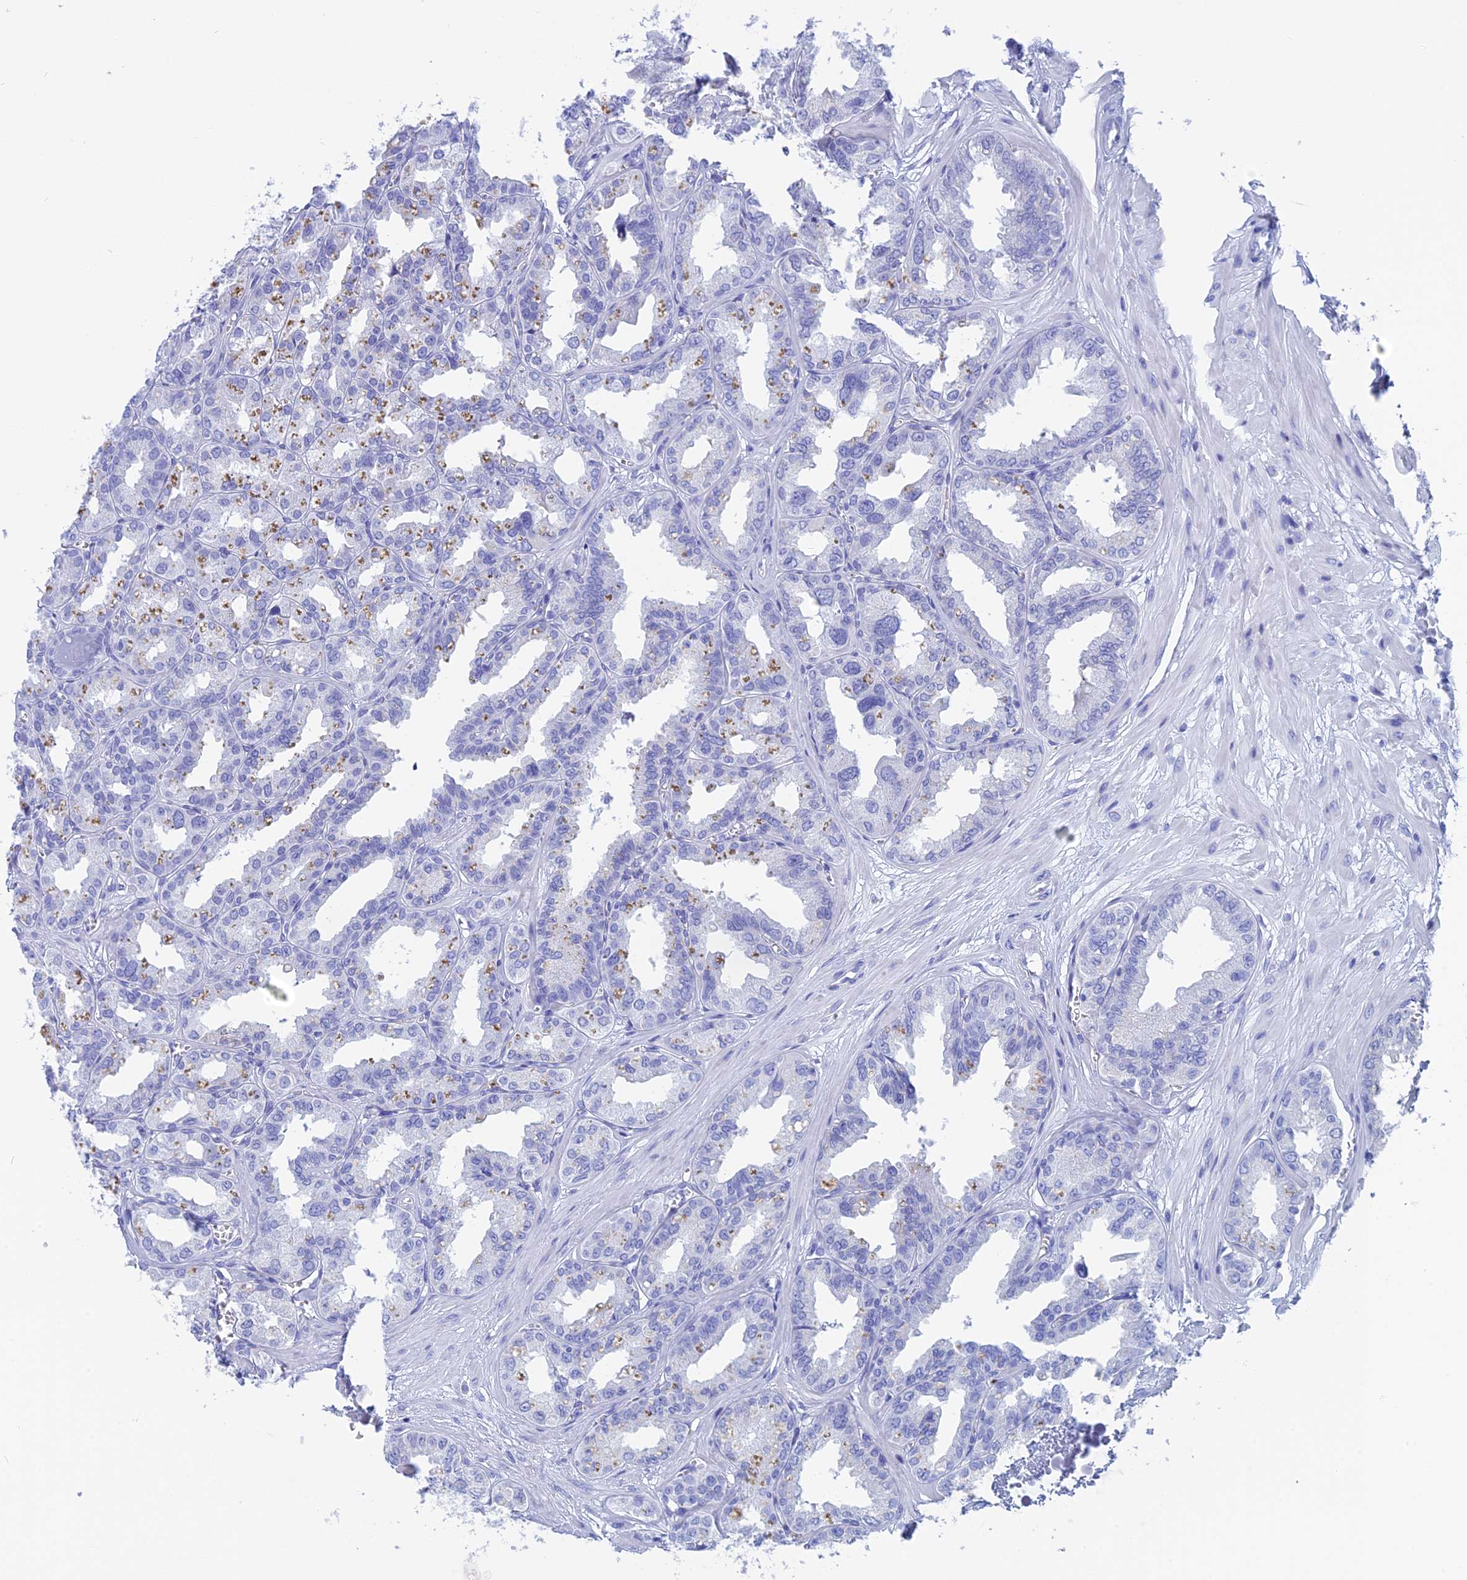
{"staining": {"intensity": "negative", "quantity": "none", "location": "none"}, "tissue": "seminal vesicle", "cell_type": "Glandular cells", "image_type": "normal", "snomed": [{"axis": "morphology", "description": "Normal tissue, NOS"}, {"axis": "topography", "description": "Prostate"}, {"axis": "topography", "description": "Seminal veicle"}], "caption": "This micrograph is of benign seminal vesicle stained with immunohistochemistry to label a protein in brown with the nuclei are counter-stained blue. There is no staining in glandular cells.", "gene": "TEX101", "patient": {"sex": "male", "age": 51}}